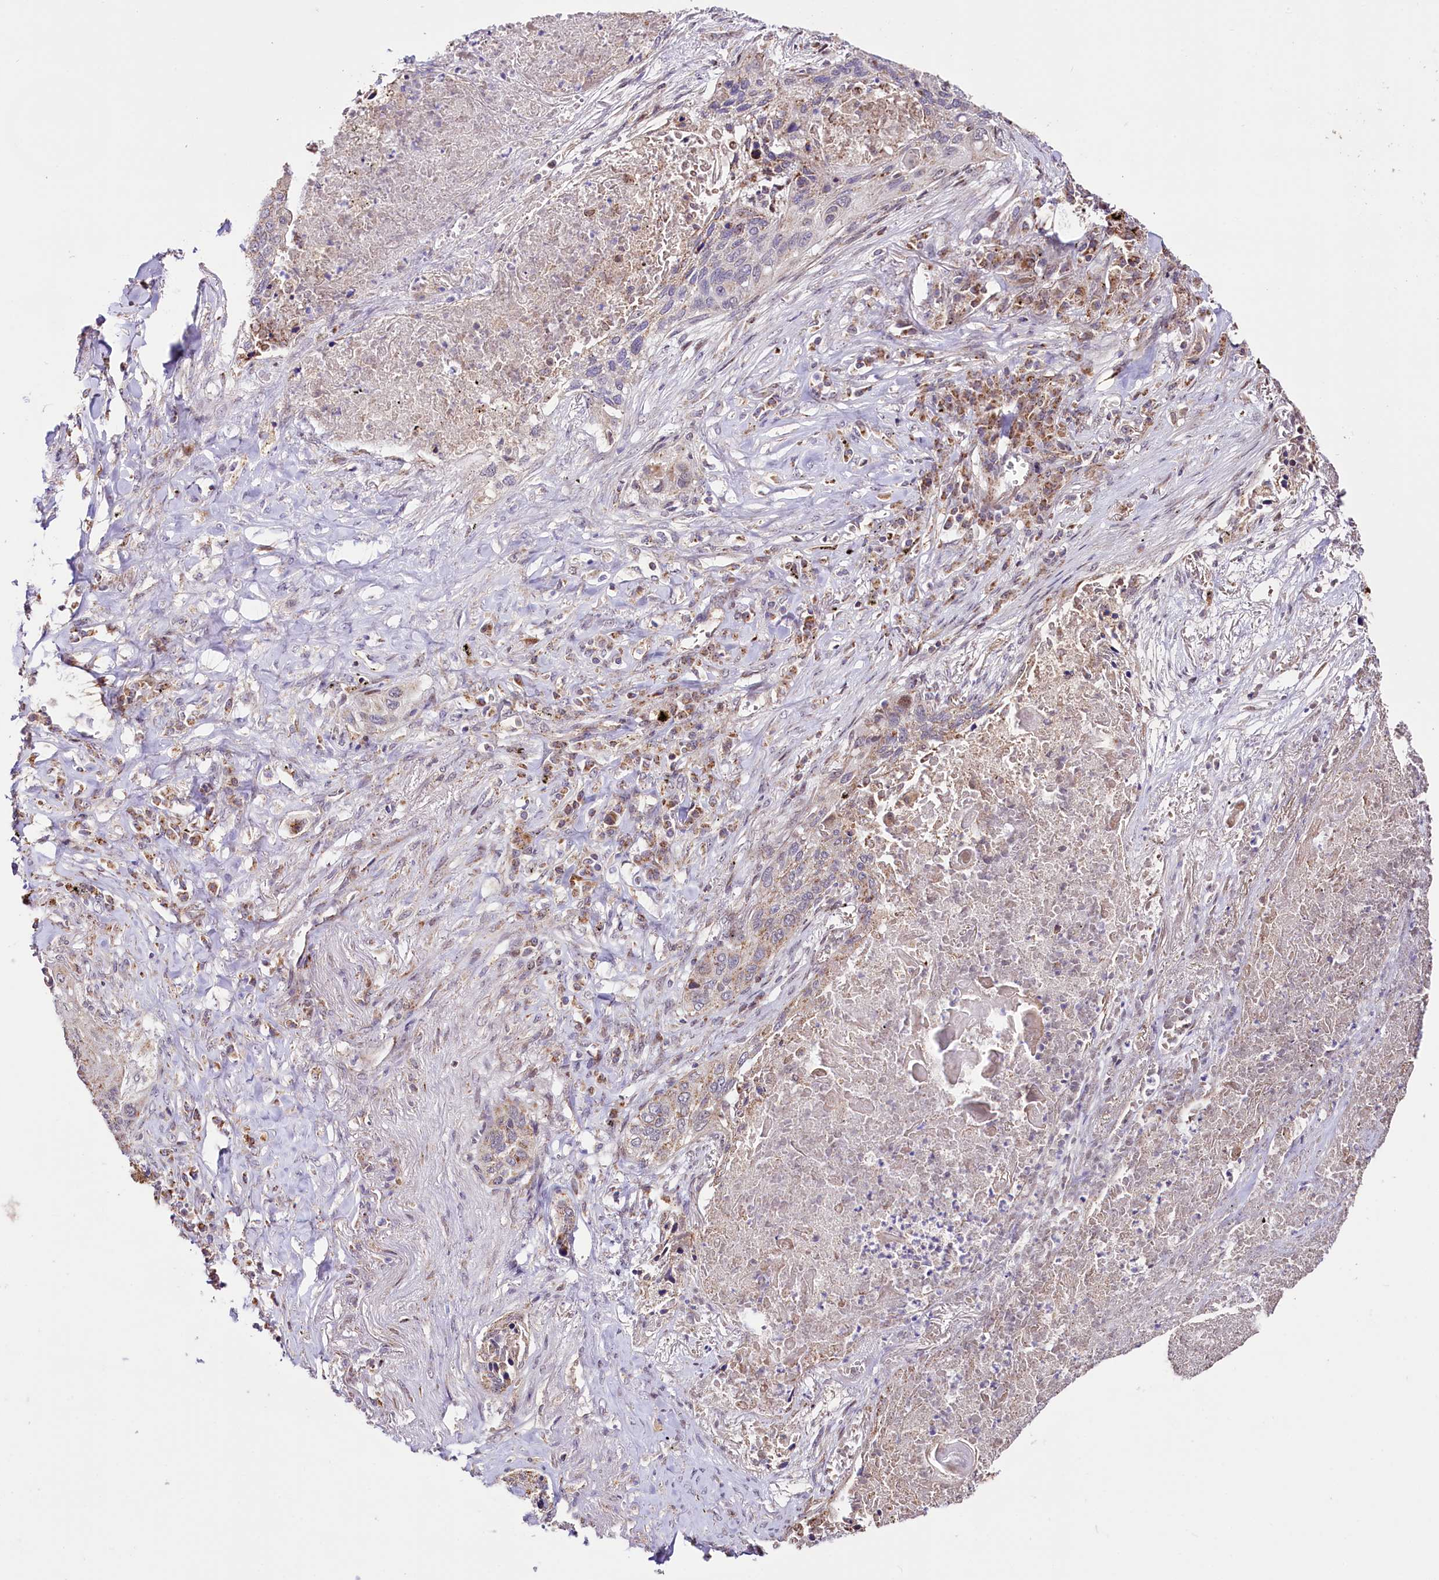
{"staining": {"intensity": "weak", "quantity": "<25%", "location": "cytoplasmic/membranous"}, "tissue": "lung cancer", "cell_type": "Tumor cells", "image_type": "cancer", "snomed": [{"axis": "morphology", "description": "Squamous cell carcinoma, NOS"}, {"axis": "topography", "description": "Lung"}], "caption": "Tumor cells are negative for protein expression in human lung squamous cell carcinoma.", "gene": "ST7", "patient": {"sex": "female", "age": 63}}